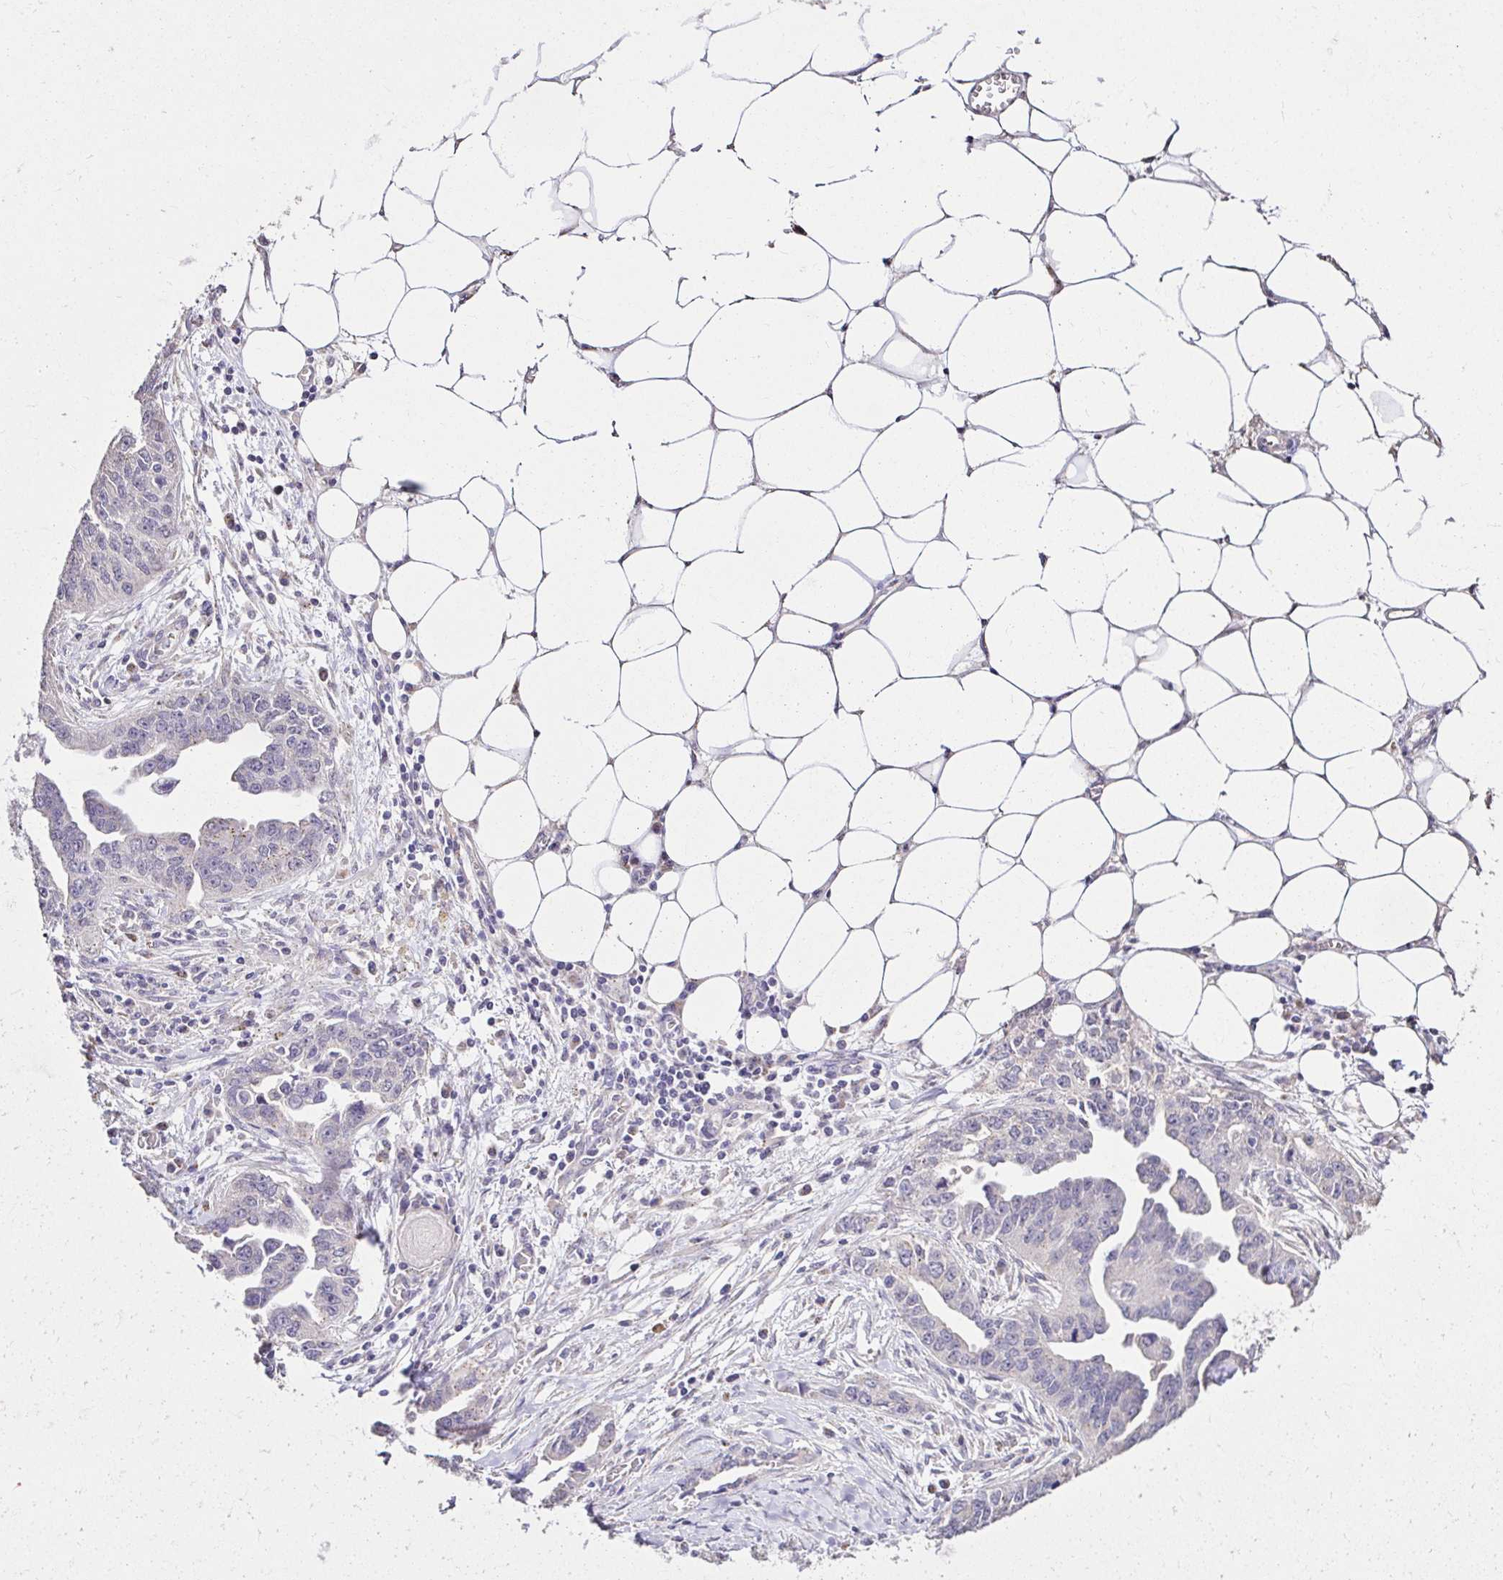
{"staining": {"intensity": "negative", "quantity": "none", "location": "none"}, "tissue": "ovarian cancer", "cell_type": "Tumor cells", "image_type": "cancer", "snomed": [{"axis": "morphology", "description": "Cystadenocarcinoma, serous, NOS"}, {"axis": "topography", "description": "Ovary"}], "caption": "This is an immunohistochemistry (IHC) image of human ovarian cancer (serous cystadenocarcinoma). There is no expression in tumor cells.", "gene": "KIAA1210", "patient": {"sex": "female", "age": 75}}